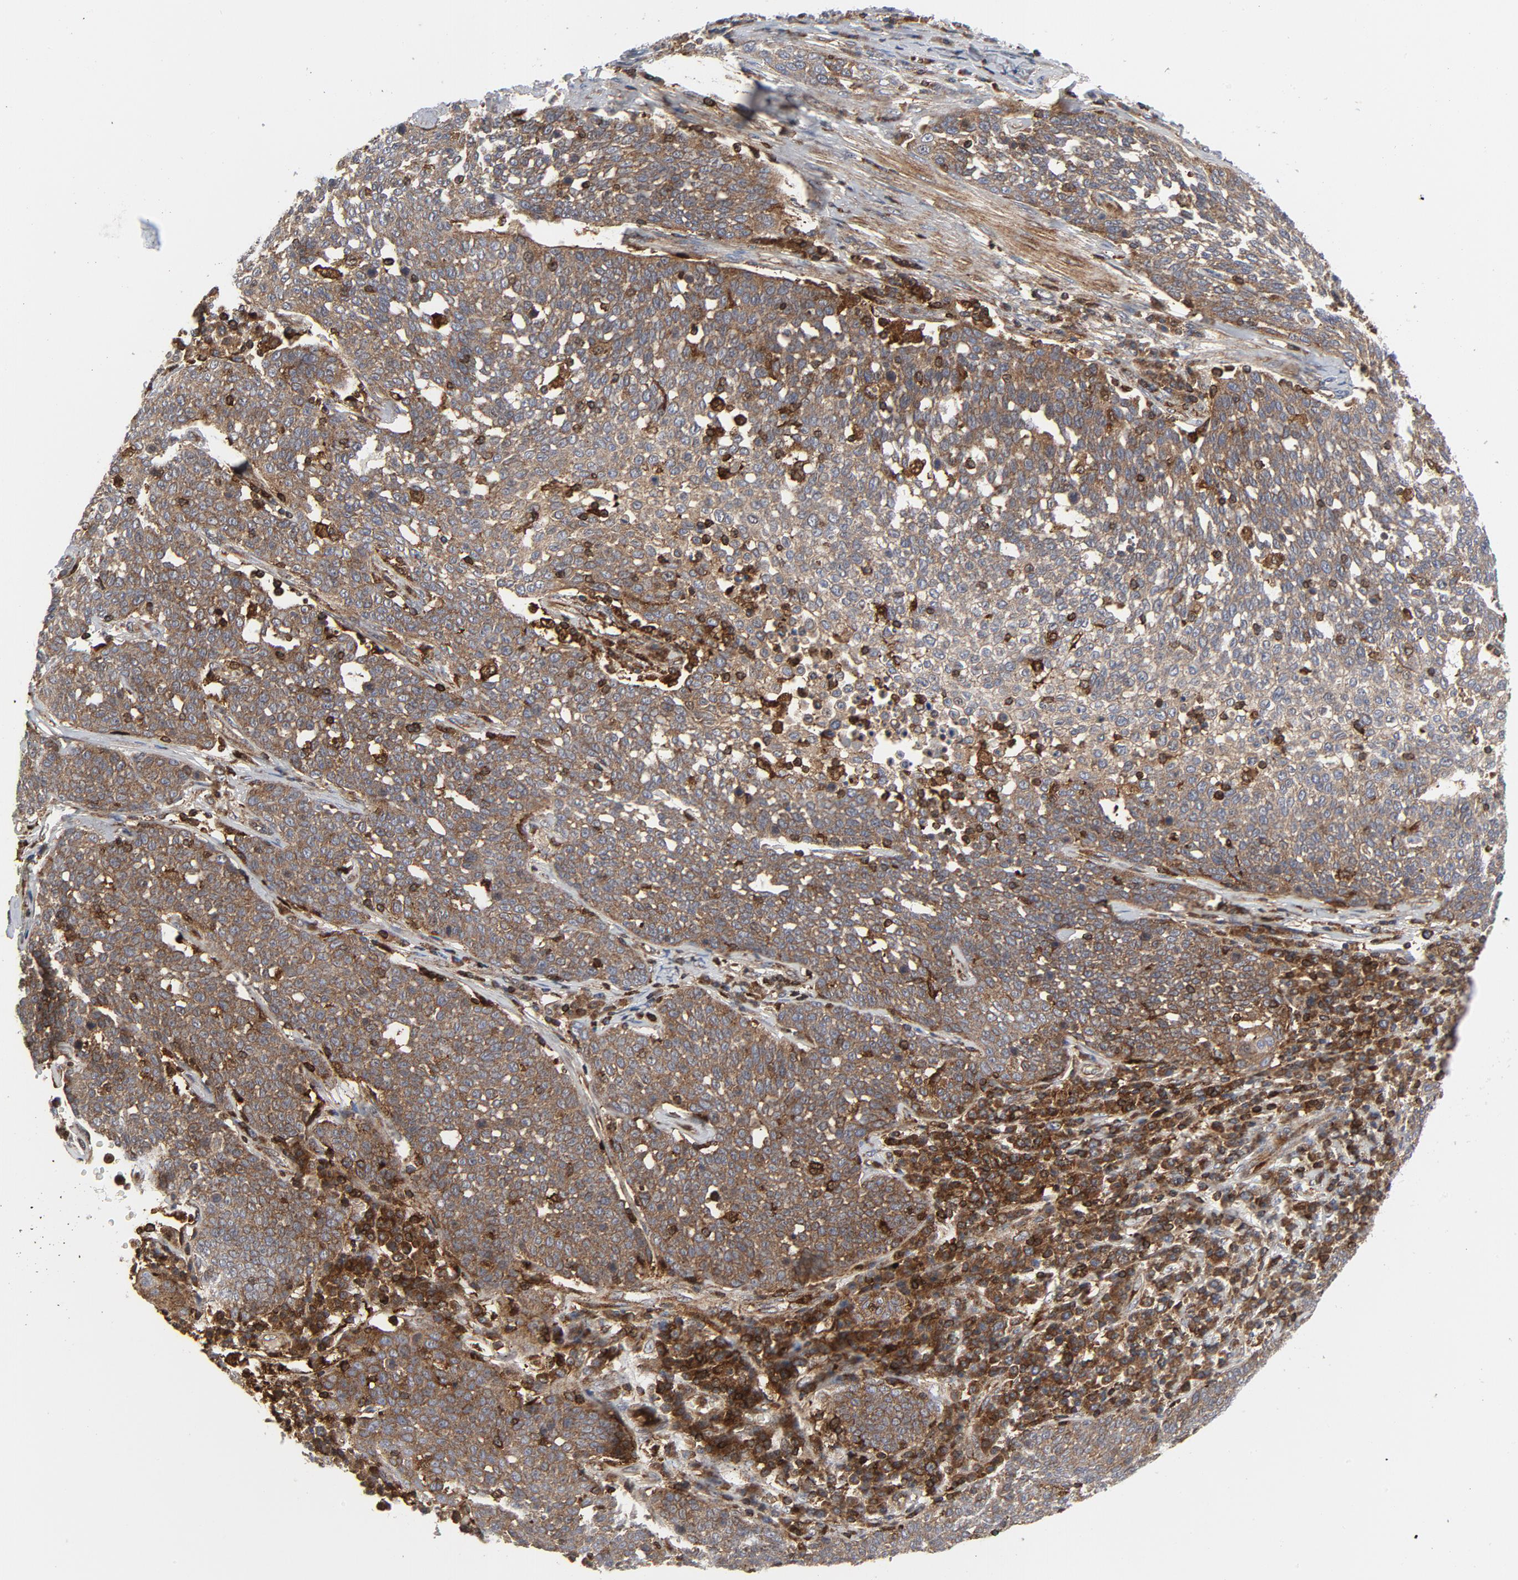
{"staining": {"intensity": "moderate", "quantity": ">75%", "location": "cytoplasmic/membranous"}, "tissue": "cervical cancer", "cell_type": "Tumor cells", "image_type": "cancer", "snomed": [{"axis": "morphology", "description": "Squamous cell carcinoma, NOS"}, {"axis": "topography", "description": "Cervix"}], "caption": "Protein analysis of cervical cancer (squamous cell carcinoma) tissue displays moderate cytoplasmic/membranous expression in about >75% of tumor cells.", "gene": "YES1", "patient": {"sex": "female", "age": 34}}